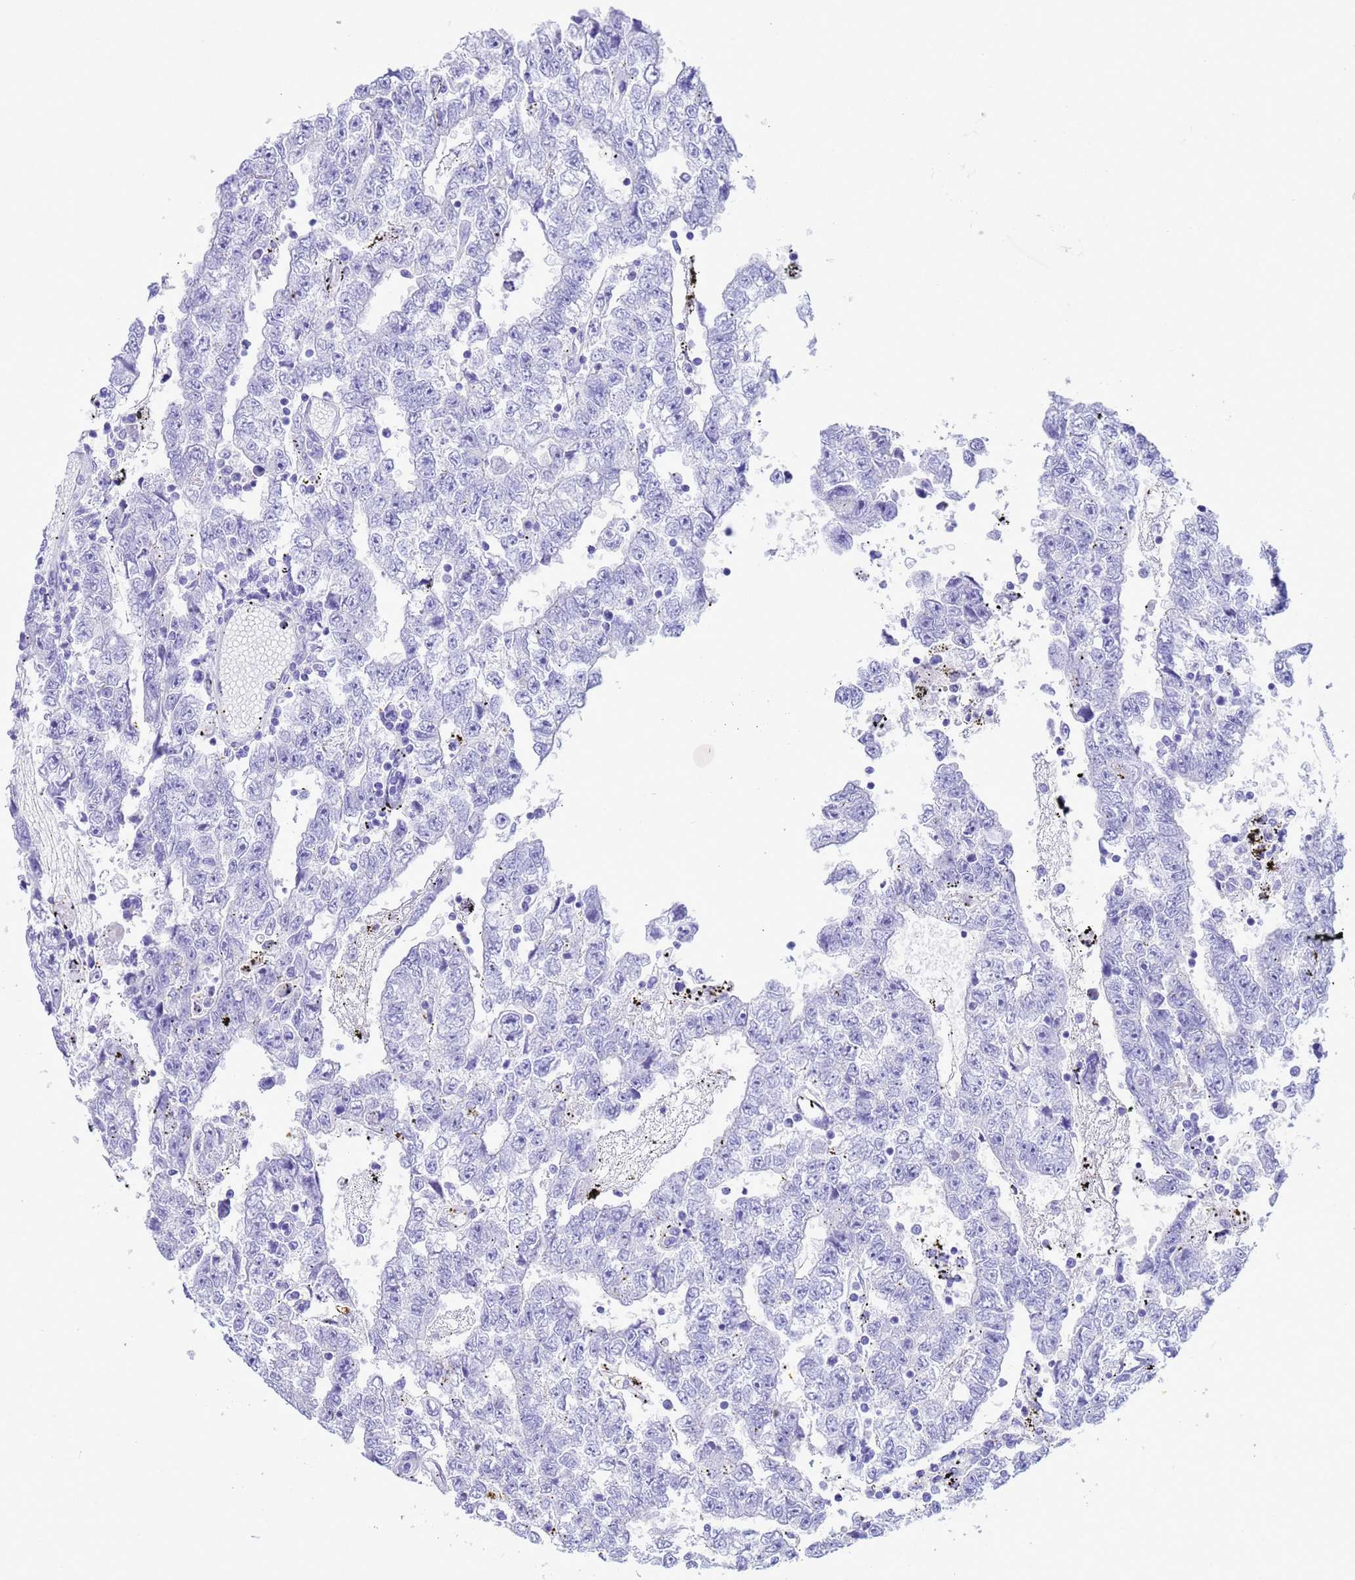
{"staining": {"intensity": "negative", "quantity": "none", "location": "none"}, "tissue": "testis cancer", "cell_type": "Tumor cells", "image_type": "cancer", "snomed": [{"axis": "morphology", "description": "Carcinoma, Embryonal, NOS"}, {"axis": "topography", "description": "Testis"}], "caption": "Immunohistochemistry of embryonal carcinoma (testis) displays no staining in tumor cells. (IHC, brightfield microscopy, high magnification).", "gene": "GSTM1", "patient": {"sex": "male", "age": 25}}